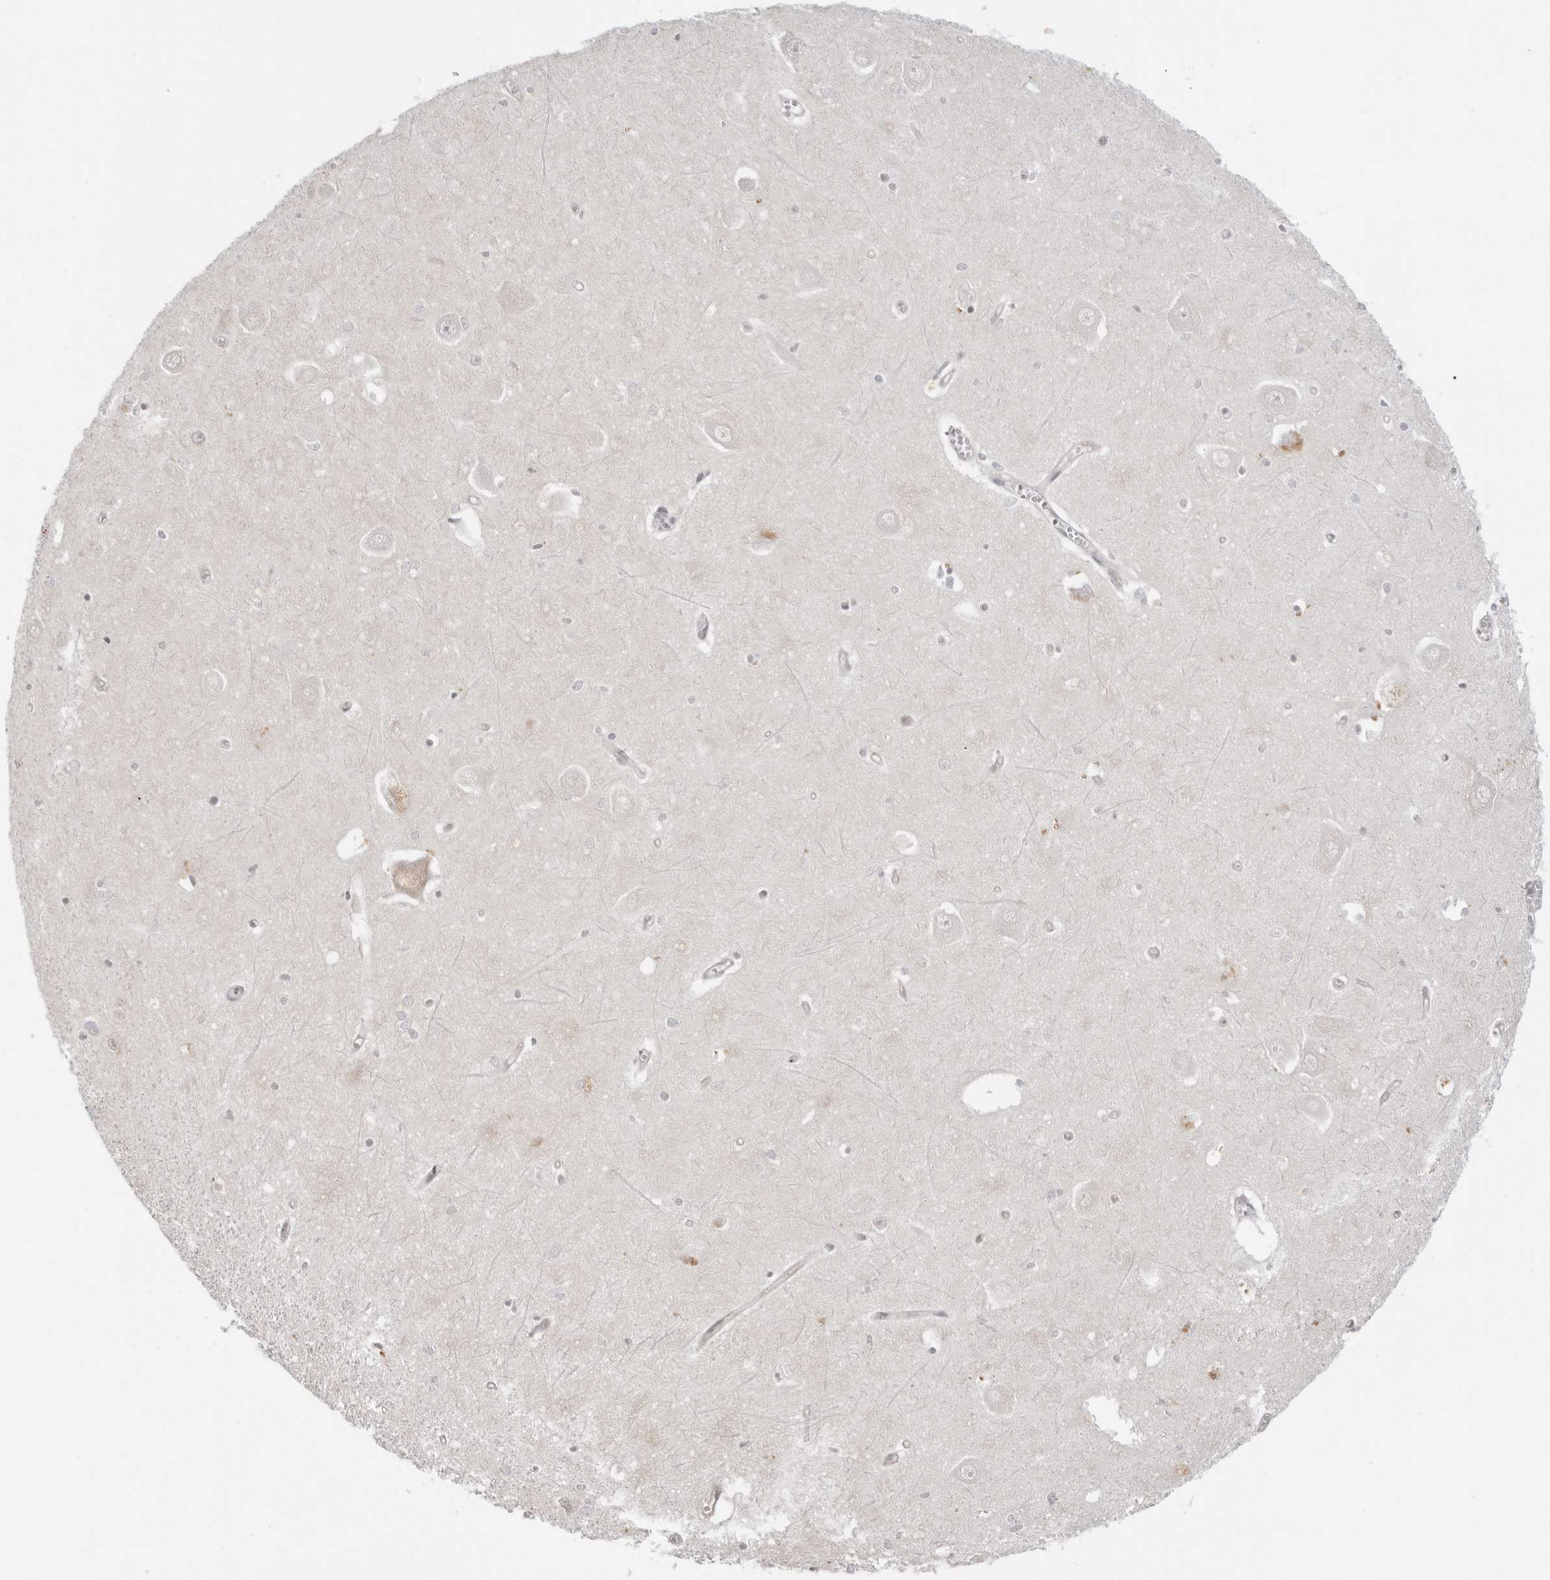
{"staining": {"intensity": "negative", "quantity": "none", "location": "none"}, "tissue": "hippocampus", "cell_type": "Glial cells", "image_type": "normal", "snomed": [{"axis": "morphology", "description": "Normal tissue, NOS"}, {"axis": "topography", "description": "Hippocampus"}], "caption": "Glial cells show no significant protein staining in unremarkable hippocampus. (DAB (3,3'-diaminobenzidine) IHC, high magnification).", "gene": "TRAPPC3", "patient": {"sex": "male", "age": 70}}